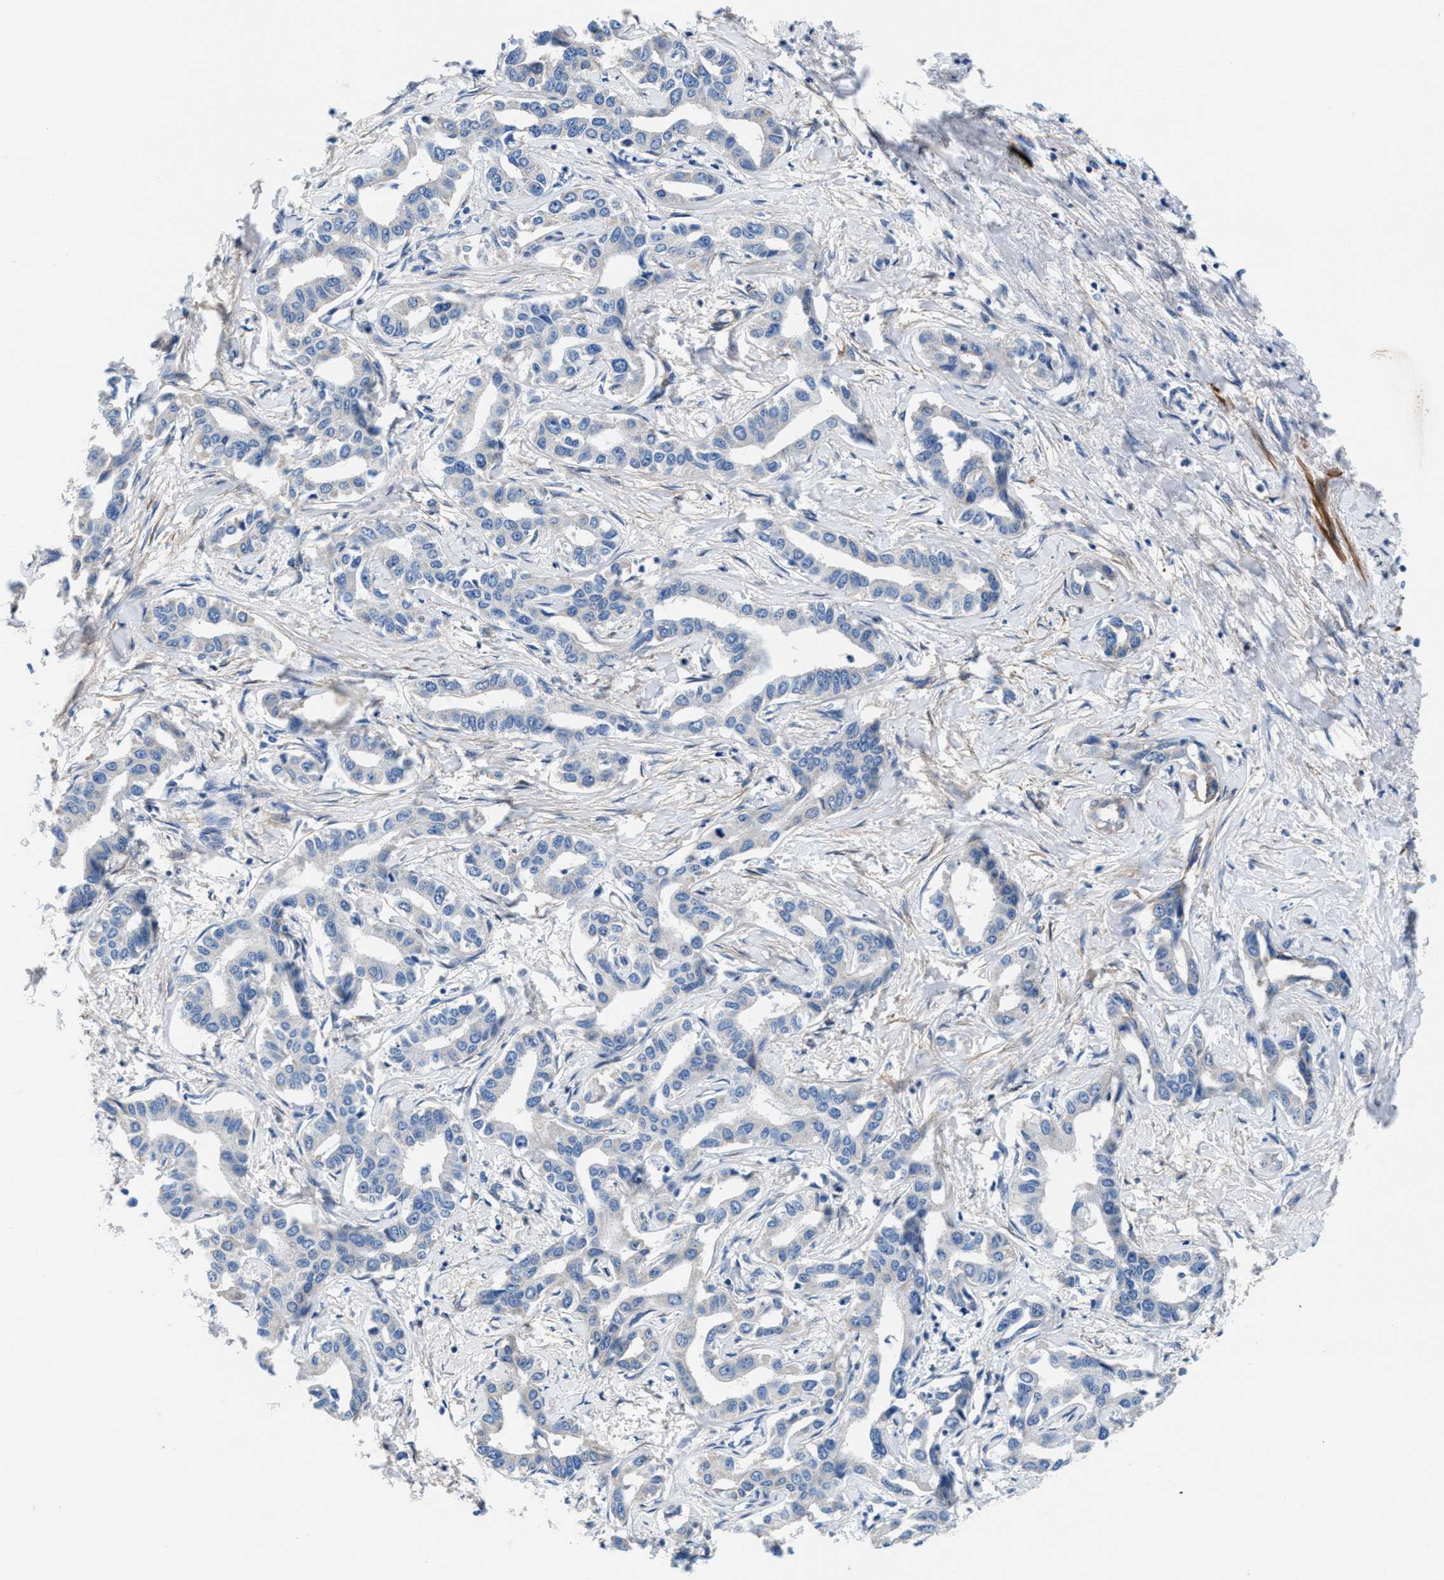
{"staining": {"intensity": "negative", "quantity": "none", "location": "none"}, "tissue": "liver cancer", "cell_type": "Tumor cells", "image_type": "cancer", "snomed": [{"axis": "morphology", "description": "Cholangiocarcinoma"}, {"axis": "topography", "description": "Liver"}], "caption": "High power microscopy image of an immunohistochemistry (IHC) micrograph of liver cancer, revealing no significant positivity in tumor cells. Nuclei are stained in blue.", "gene": "PARG", "patient": {"sex": "male", "age": 59}}